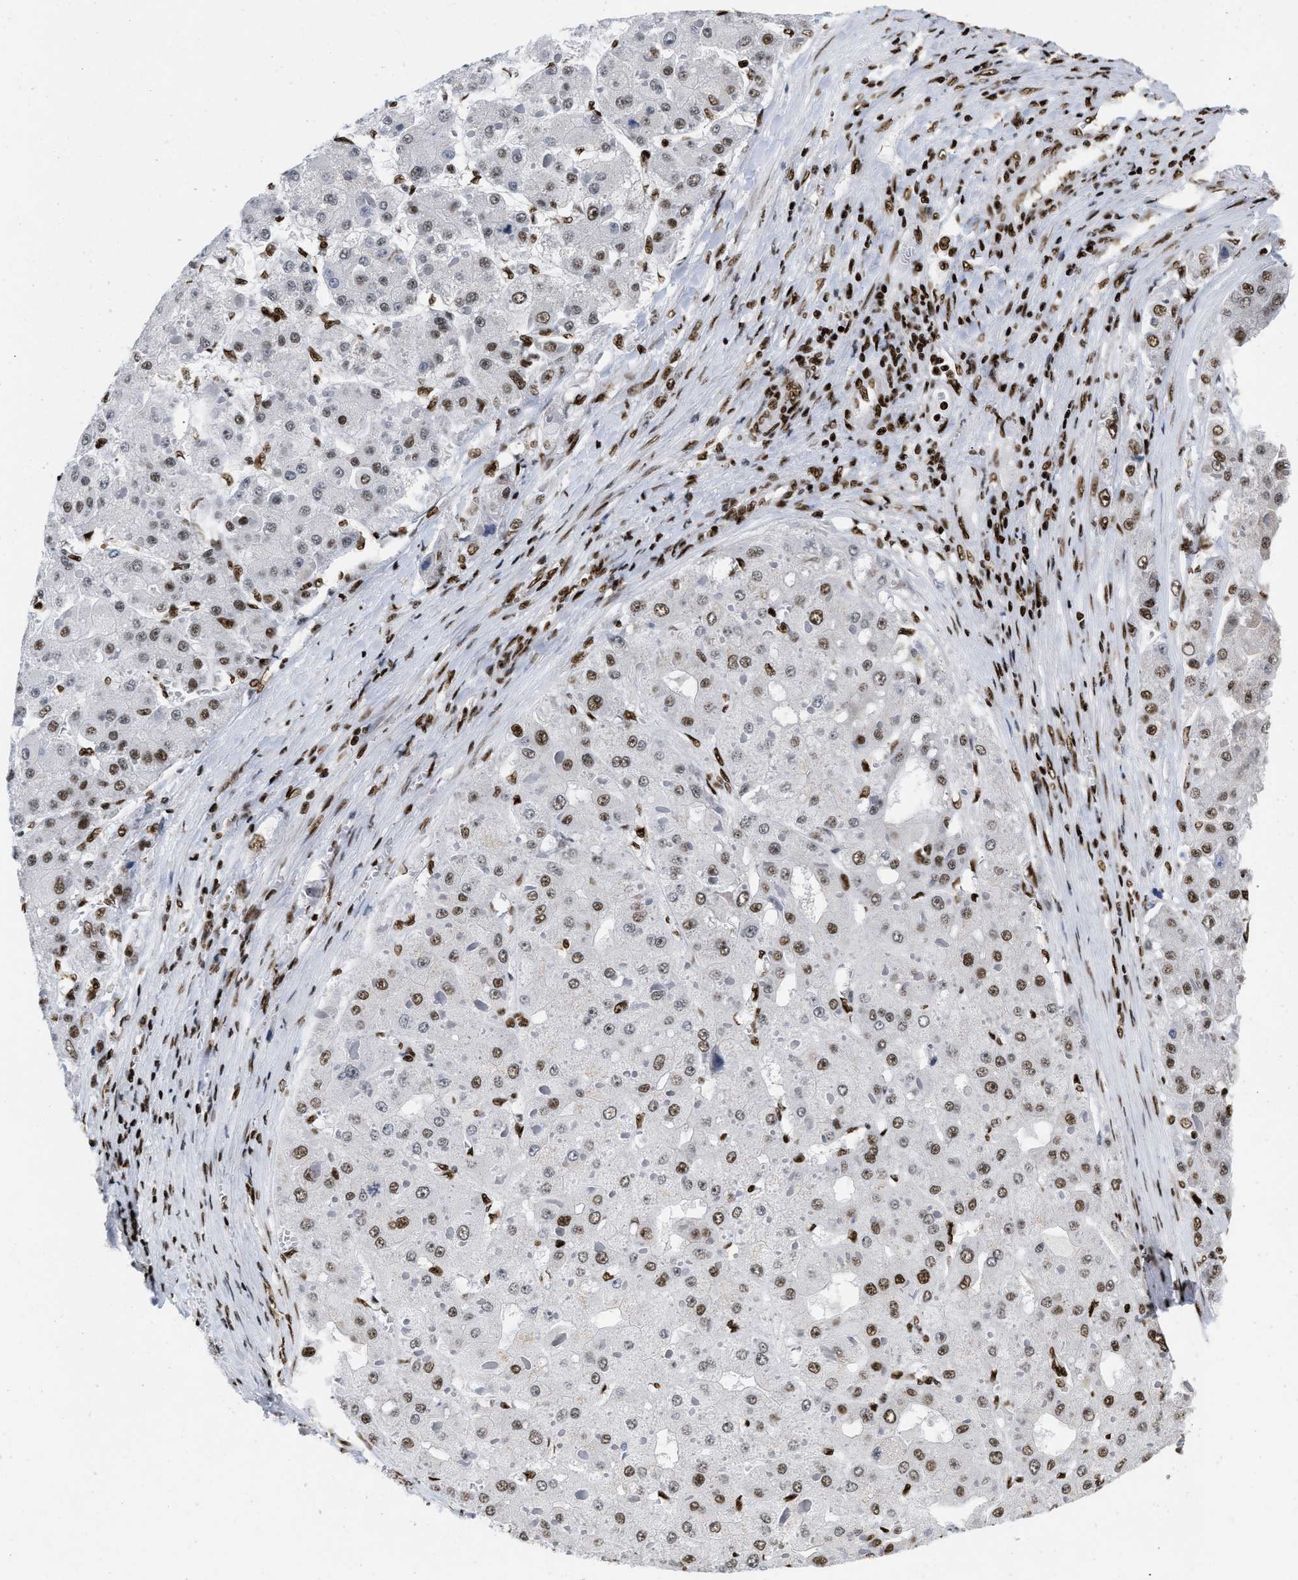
{"staining": {"intensity": "moderate", "quantity": "25%-75%", "location": "nuclear"}, "tissue": "liver cancer", "cell_type": "Tumor cells", "image_type": "cancer", "snomed": [{"axis": "morphology", "description": "Carcinoma, Hepatocellular, NOS"}, {"axis": "topography", "description": "Liver"}], "caption": "Immunohistochemistry (IHC) histopathology image of human liver cancer (hepatocellular carcinoma) stained for a protein (brown), which demonstrates medium levels of moderate nuclear positivity in approximately 25%-75% of tumor cells.", "gene": "CREB1", "patient": {"sex": "female", "age": 73}}